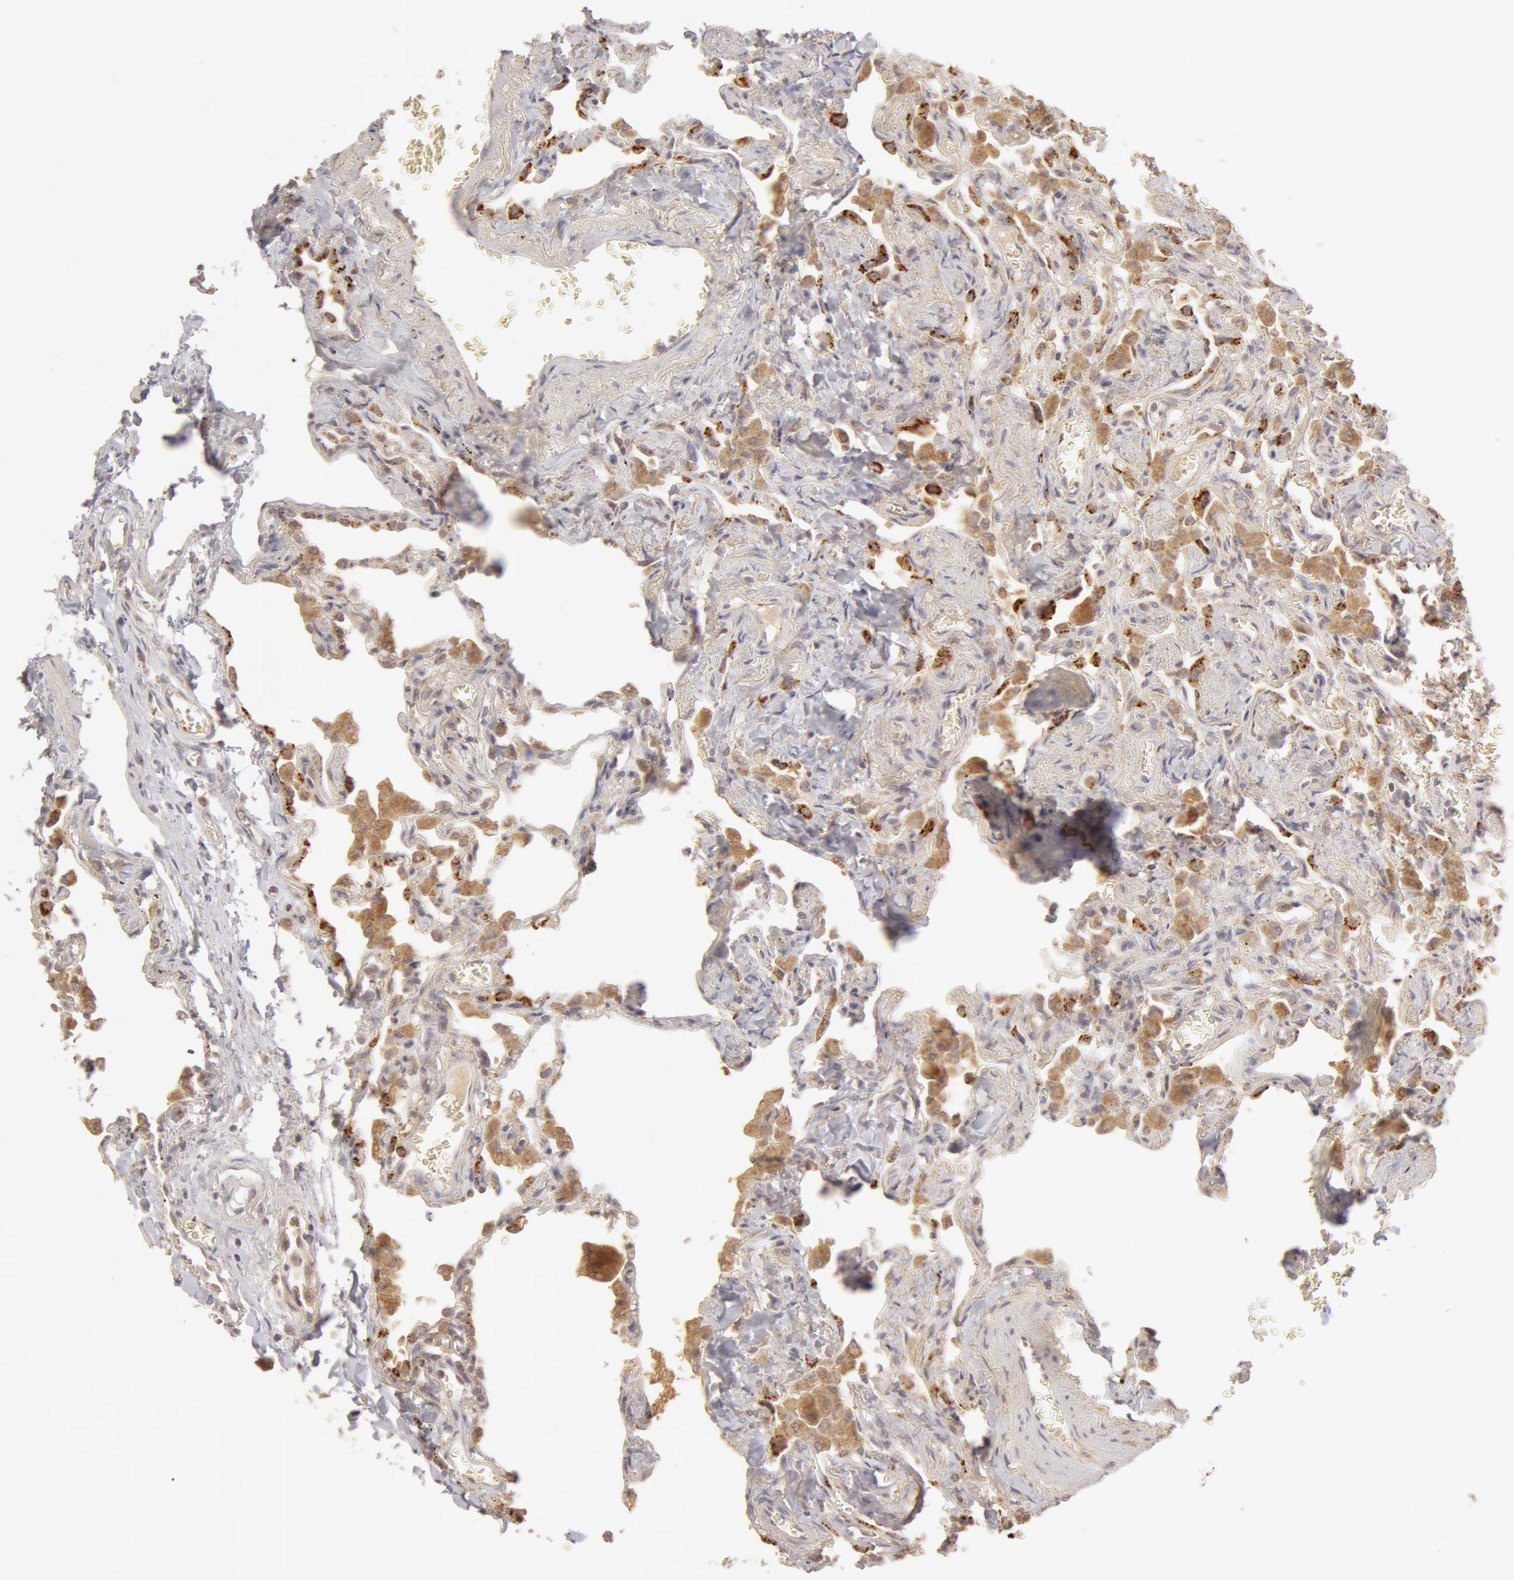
{"staining": {"intensity": "moderate", "quantity": "<25%", "location": "cytoplasmic/membranous"}, "tissue": "lung", "cell_type": "Alveolar cells", "image_type": "normal", "snomed": [{"axis": "morphology", "description": "Normal tissue, NOS"}, {"axis": "topography", "description": "Lung"}], "caption": "Immunohistochemical staining of benign human lung reveals <25% levels of moderate cytoplasmic/membranous protein staining in approximately <25% of alveolar cells.", "gene": "ADPRH", "patient": {"sex": "male", "age": 73}}